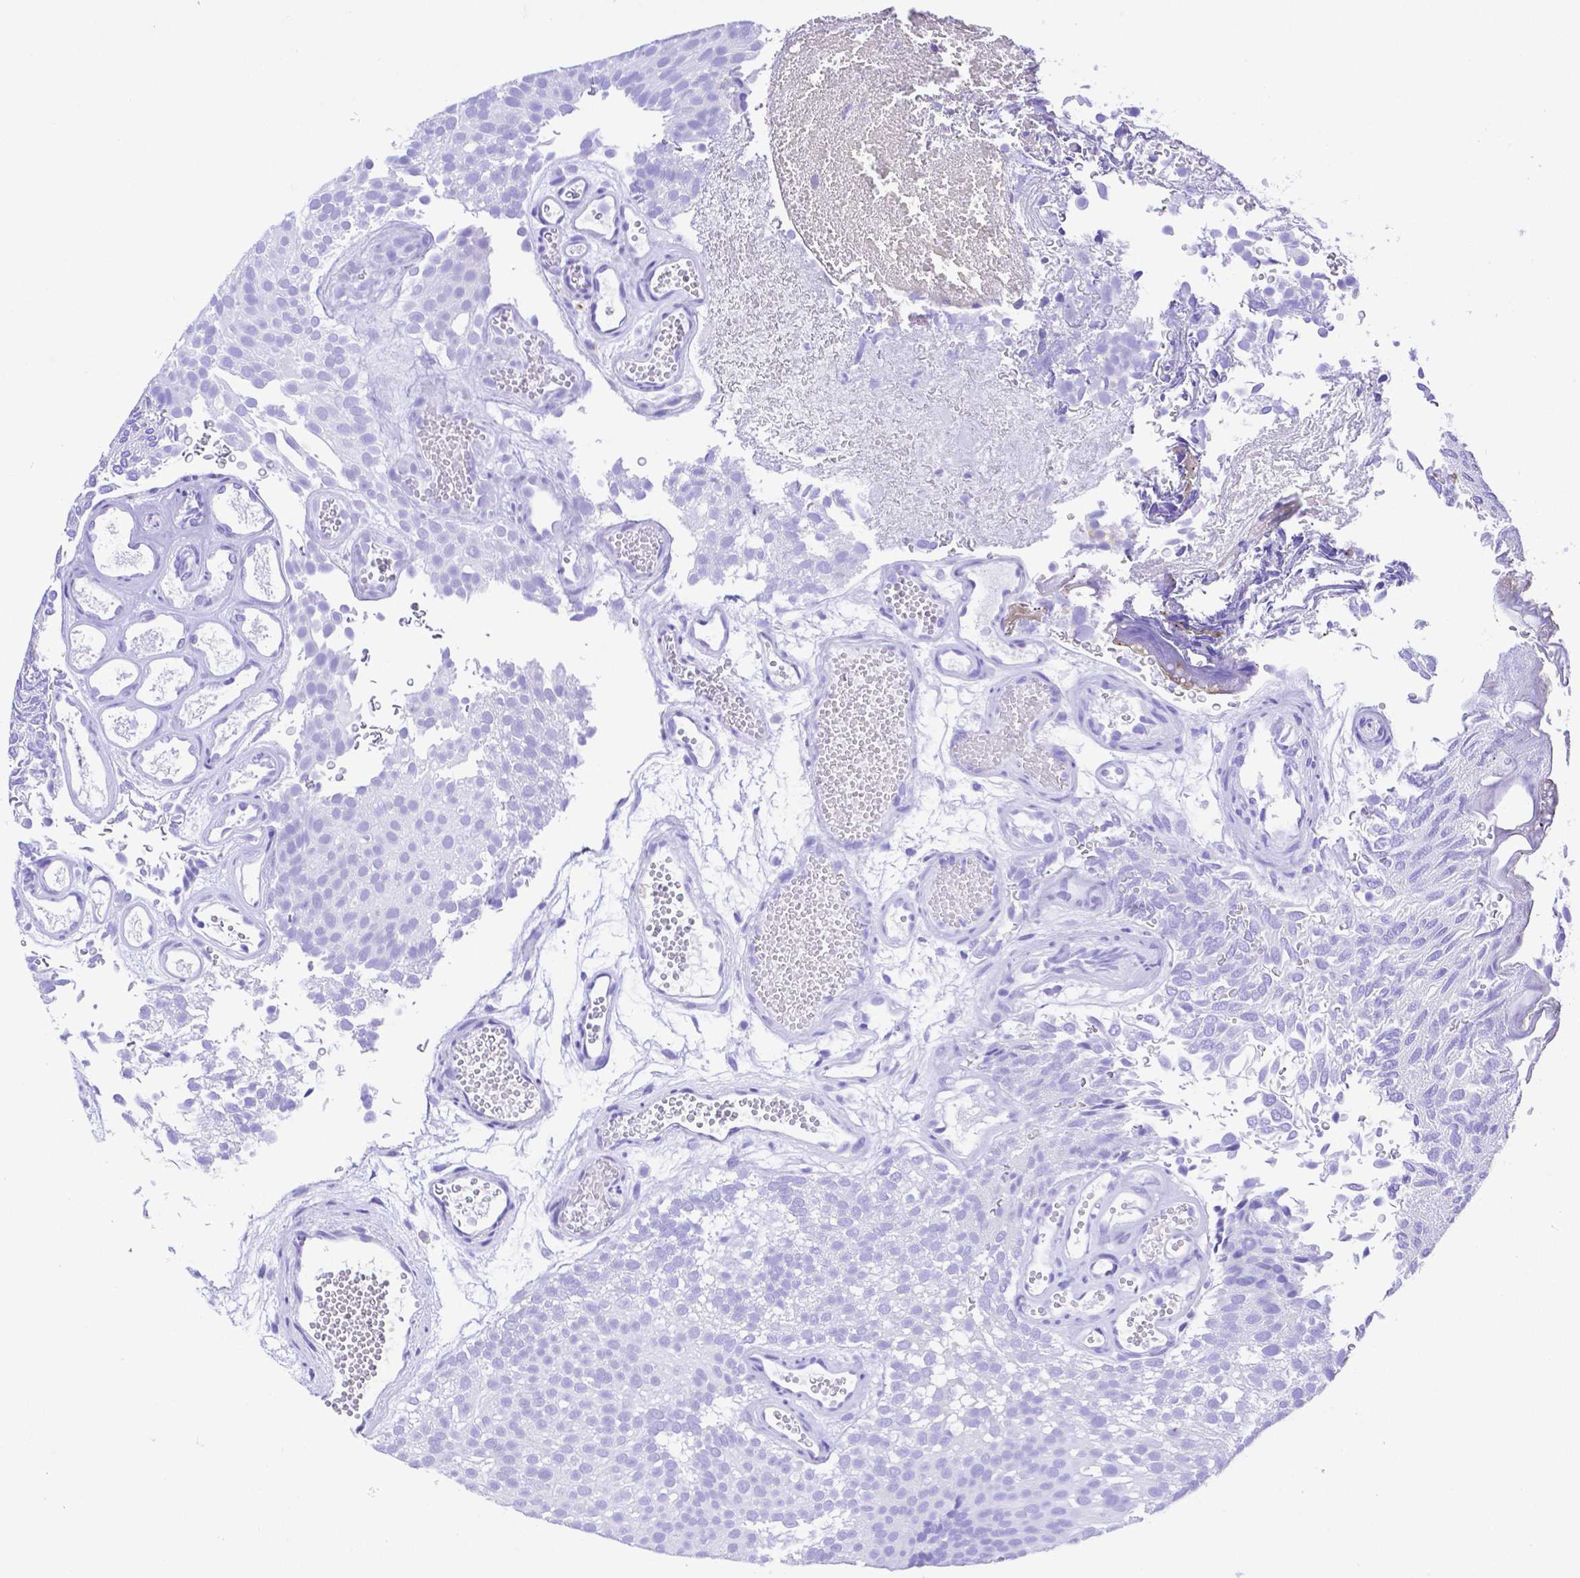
{"staining": {"intensity": "negative", "quantity": "none", "location": "none"}, "tissue": "urothelial cancer", "cell_type": "Tumor cells", "image_type": "cancer", "snomed": [{"axis": "morphology", "description": "Urothelial carcinoma, Low grade"}, {"axis": "topography", "description": "Urinary bladder"}], "caption": "IHC micrograph of neoplastic tissue: urothelial cancer stained with DAB demonstrates no significant protein staining in tumor cells.", "gene": "SMR3A", "patient": {"sex": "male", "age": 78}}